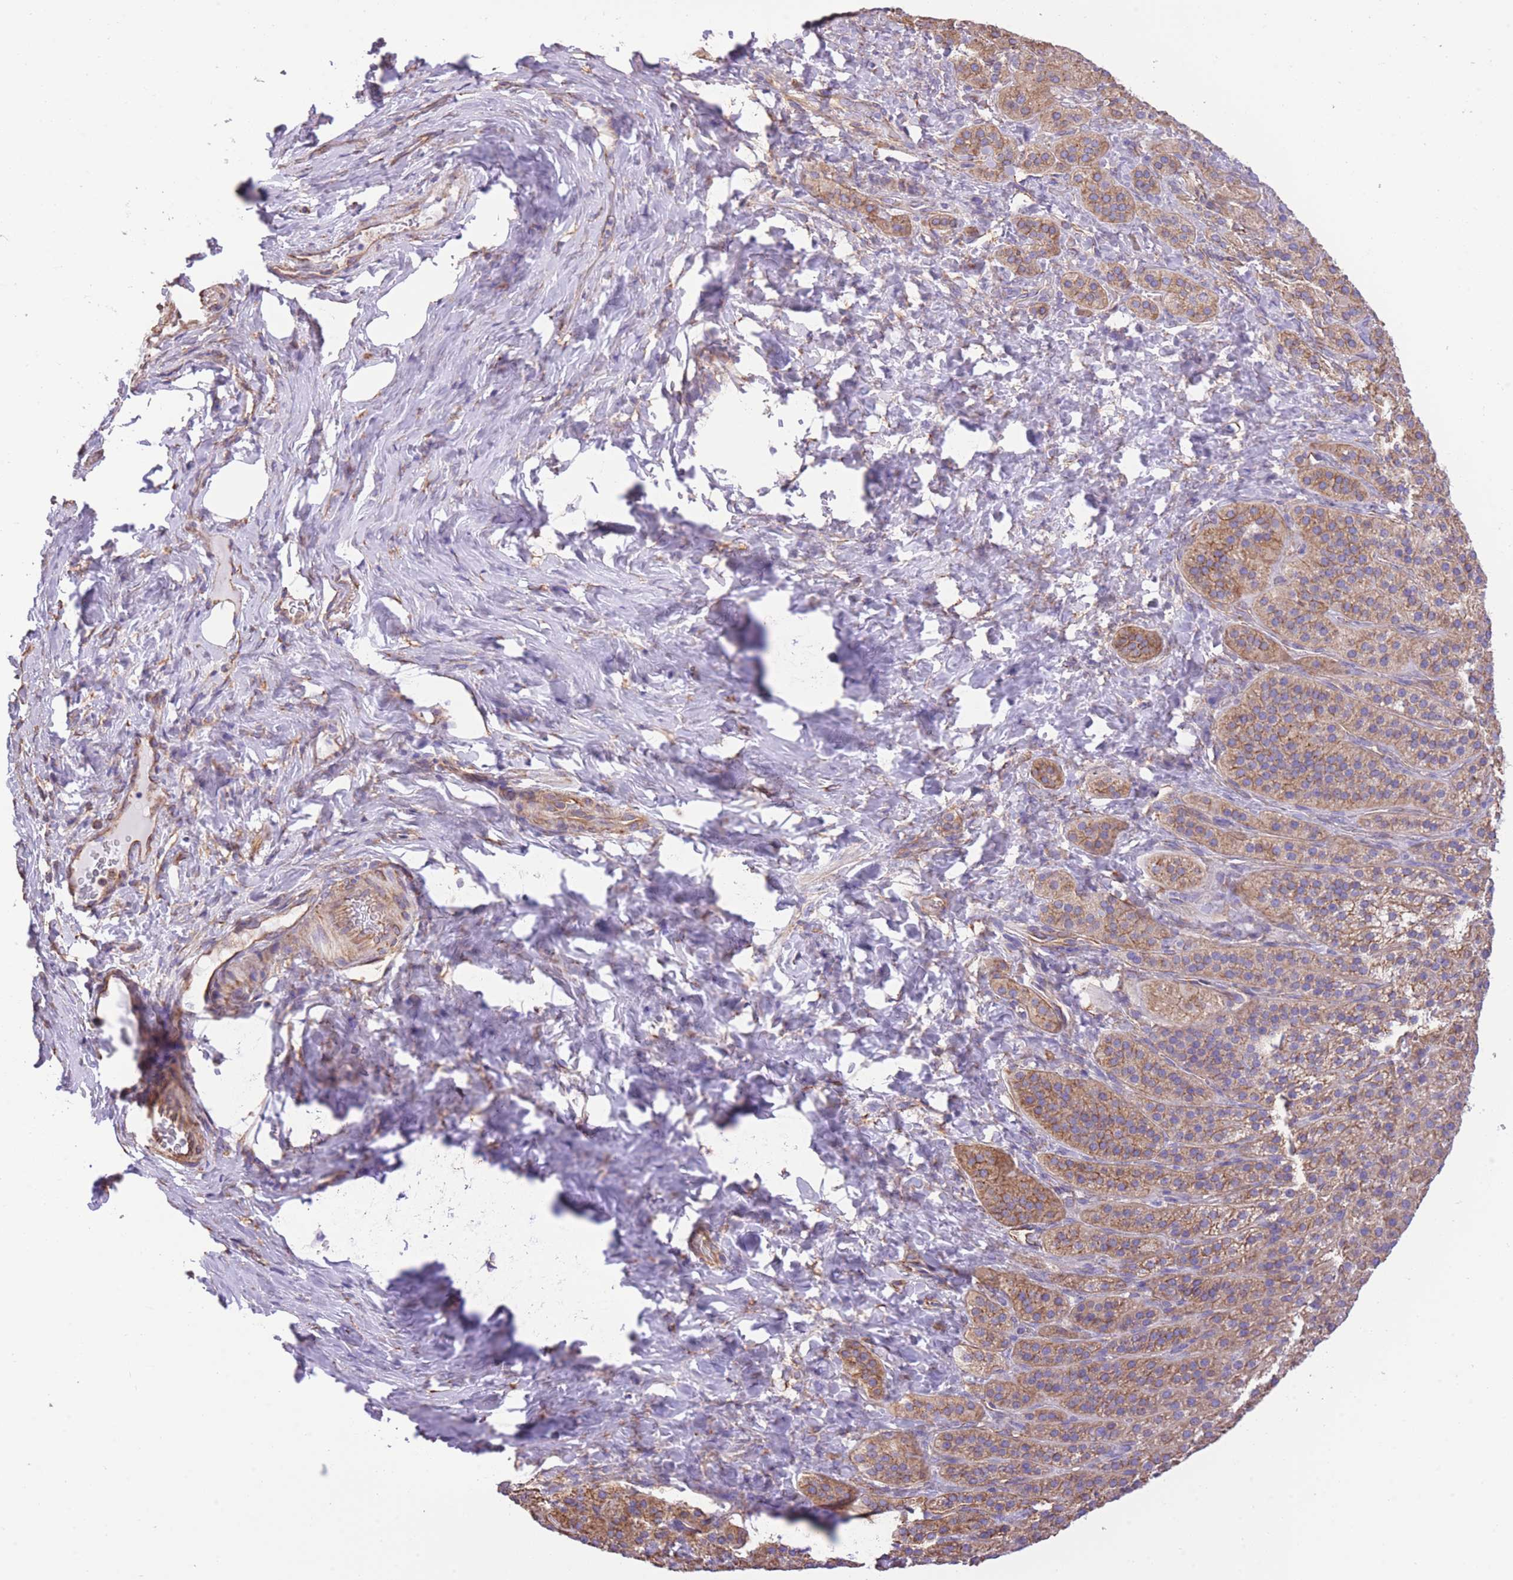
{"staining": {"intensity": "moderate", "quantity": "25%-75%", "location": "cytoplasmic/membranous"}, "tissue": "adrenal gland", "cell_type": "Glandular cells", "image_type": "normal", "snomed": [{"axis": "morphology", "description": "Normal tissue, NOS"}, {"axis": "topography", "description": "Adrenal gland"}], "caption": "Glandular cells exhibit medium levels of moderate cytoplasmic/membranous staining in approximately 25%-75% of cells in unremarkable adrenal gland.", "gene": "RHOU", "patient": {"sex": "female", "age": 41}}